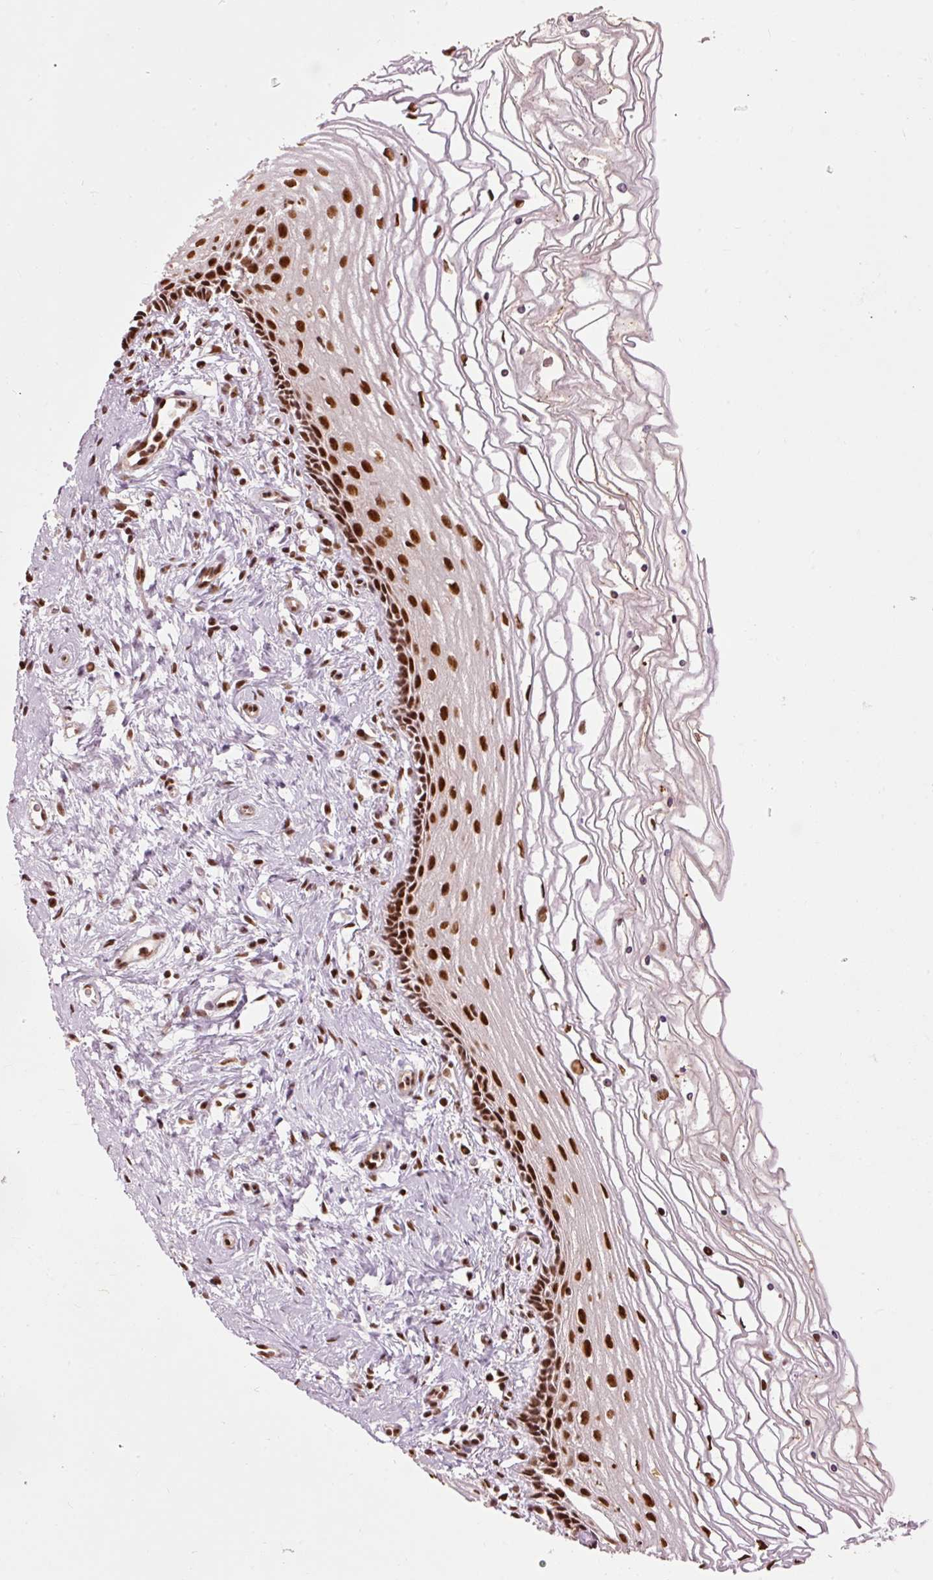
{"staining": {"intensity": "strong", "quantity": ">75%", "location": "nuclear"}, "tissue": "cervix", "cell_type": "Glandular cells", "image_type": "normal", "snomed": [{"axis": "morphology", "description": "Normal tissue, NOS"}, {"axis": "topography", "description": "Cervix"}], "caption": "A high-resolution image shows immunohistochemistry (IHC) staining of unremarkable cervix, which demonstrates strong nuclear expression in approximately >75% of glandular cells. The staining was performed using DAB (3,3'-diaminobenzidine), with brown indicating positive protein expression. Nuclei are stained blue with hematoxylin.", "gene": "ZBTB44", "patient": {"sex": "female", "age": 47}}